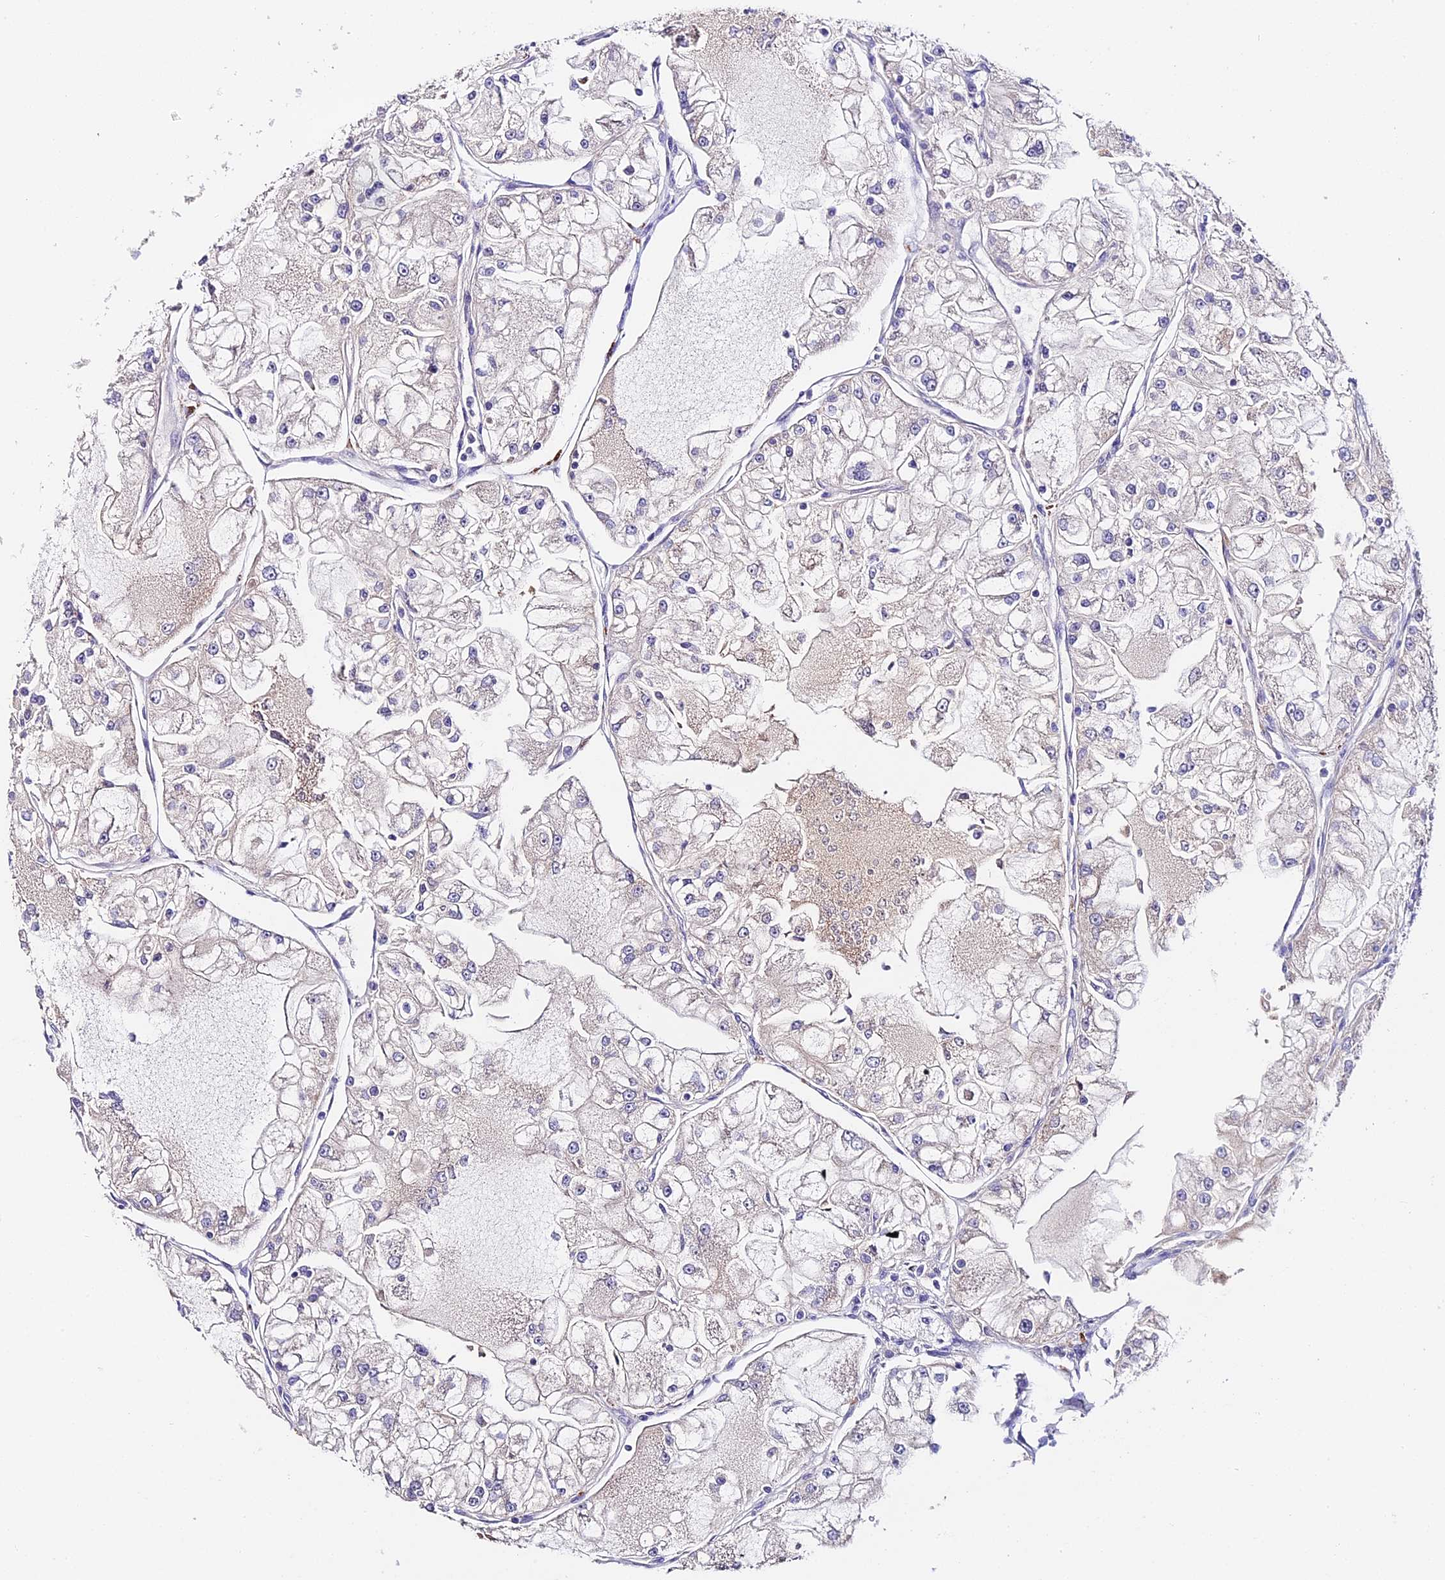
{"staining": {"intensity": "negative", "quantity": "none", "location": "none"}, "tissue": "renal cancer", "cell_type": "Tumor cells", "image_type": "cancer", "snomed": [{"axis": "morphology", "description": "Adenocarcinoma, NOS"}, {"axis": "topography", "description": "Kidney"}], "caption": "Tumor cells show no significant protein staining in renal cancer (adenocarcinoma).", "gene": "LYPD6", "patient": {"sex": "female", "age": 72}}